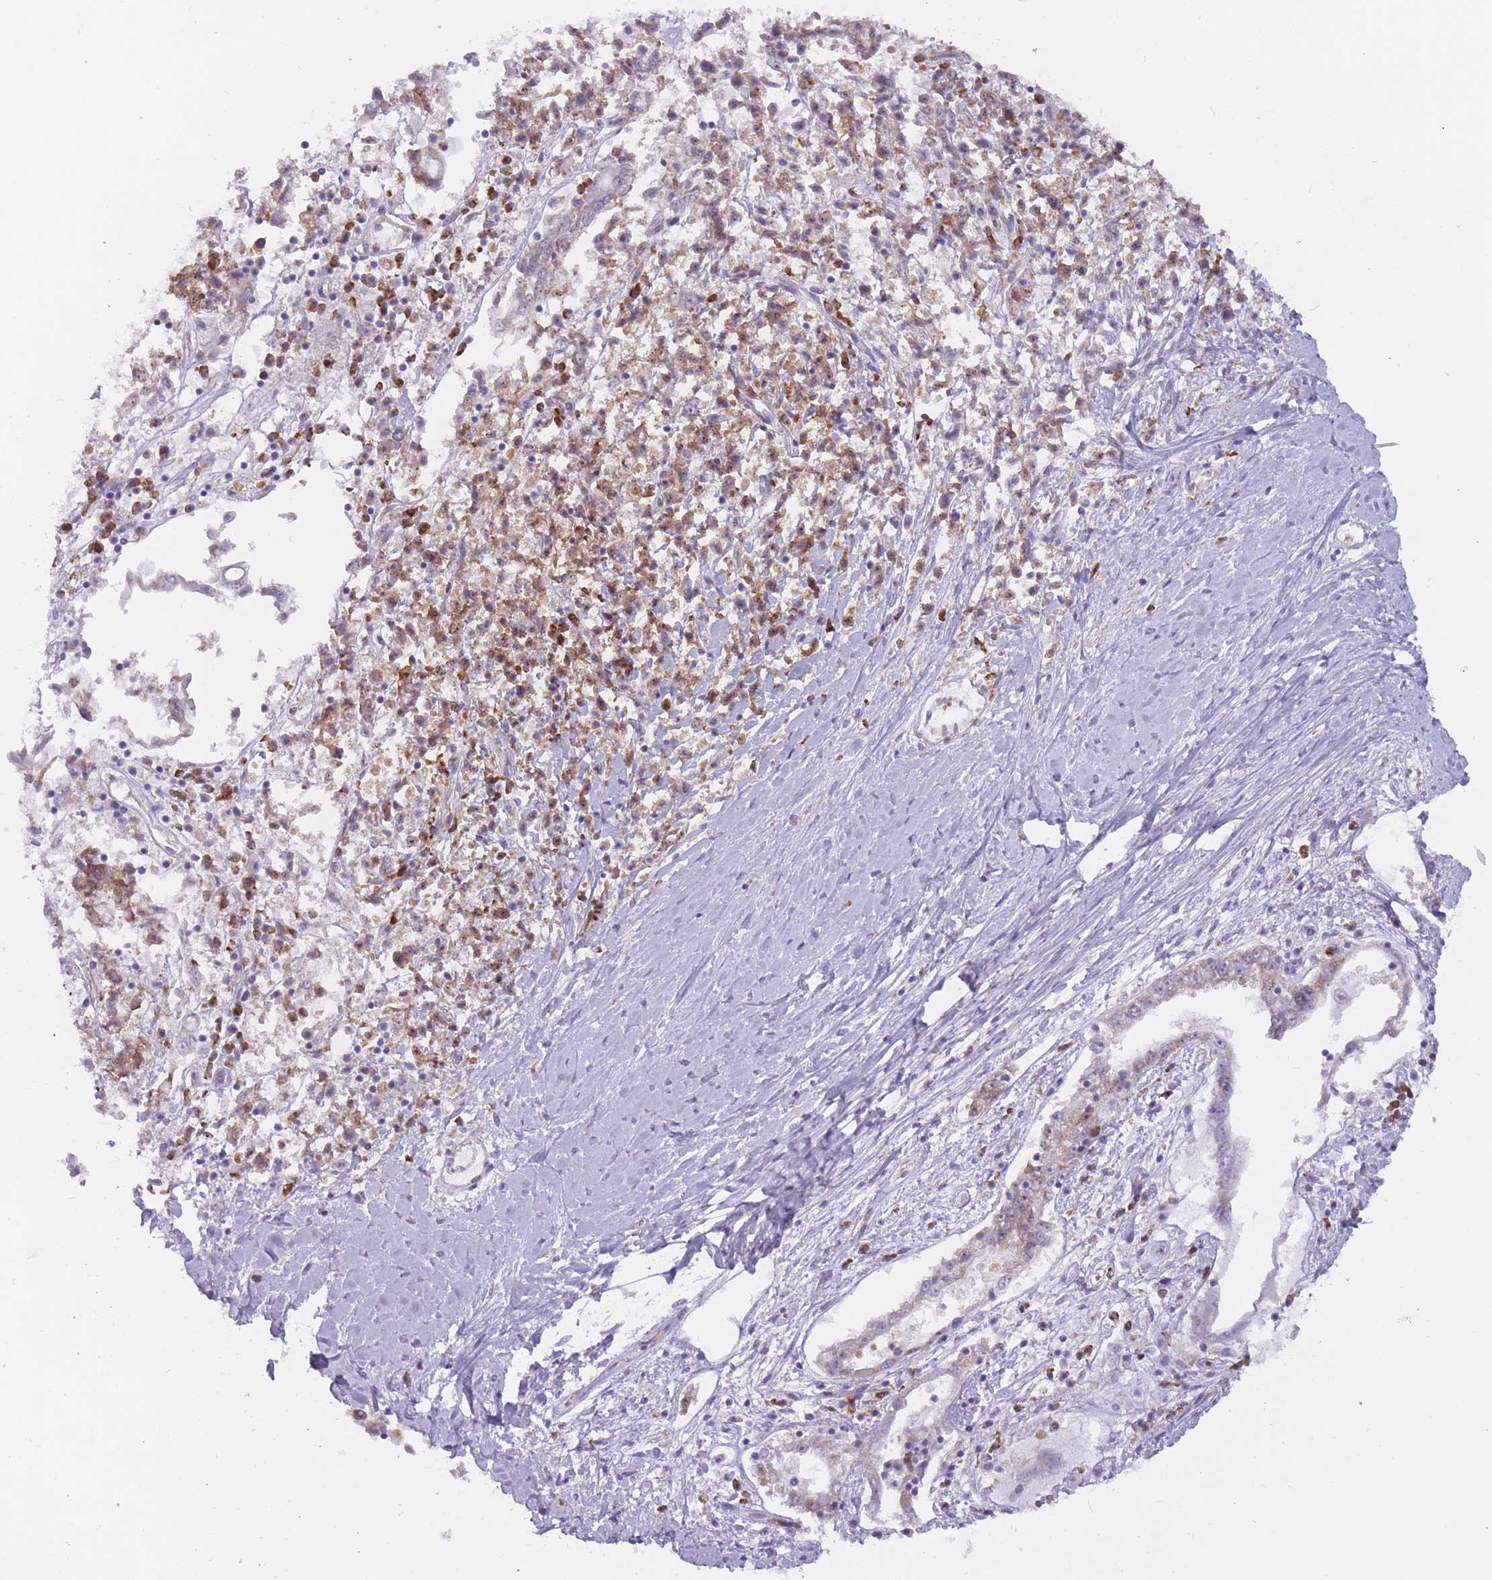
{"staining": {"intensity": "moderate", "quantity": ">75%", "location": "cytoplasmic/membranous"}, "tissue": "ovarian cancer", "cell_type": "Tumor cells", "image_type": "cancer", "snomed": [{"axis": "morphology", "description": "Carcinoma, endometroid"}, {"axis": "topography", "description": "Ovary"}], "caption": "A high-resolution micrograph shows immunohistochemistry staining of ovarian endometroid carcinoma, which displays moderate cytoplasmic/membranous positivity in about >75% of tumor cells. (IHC, brightfield microscopy, high magnification).", "gene": "RPL18", "patient": {"sex": "female", "age": 62}}